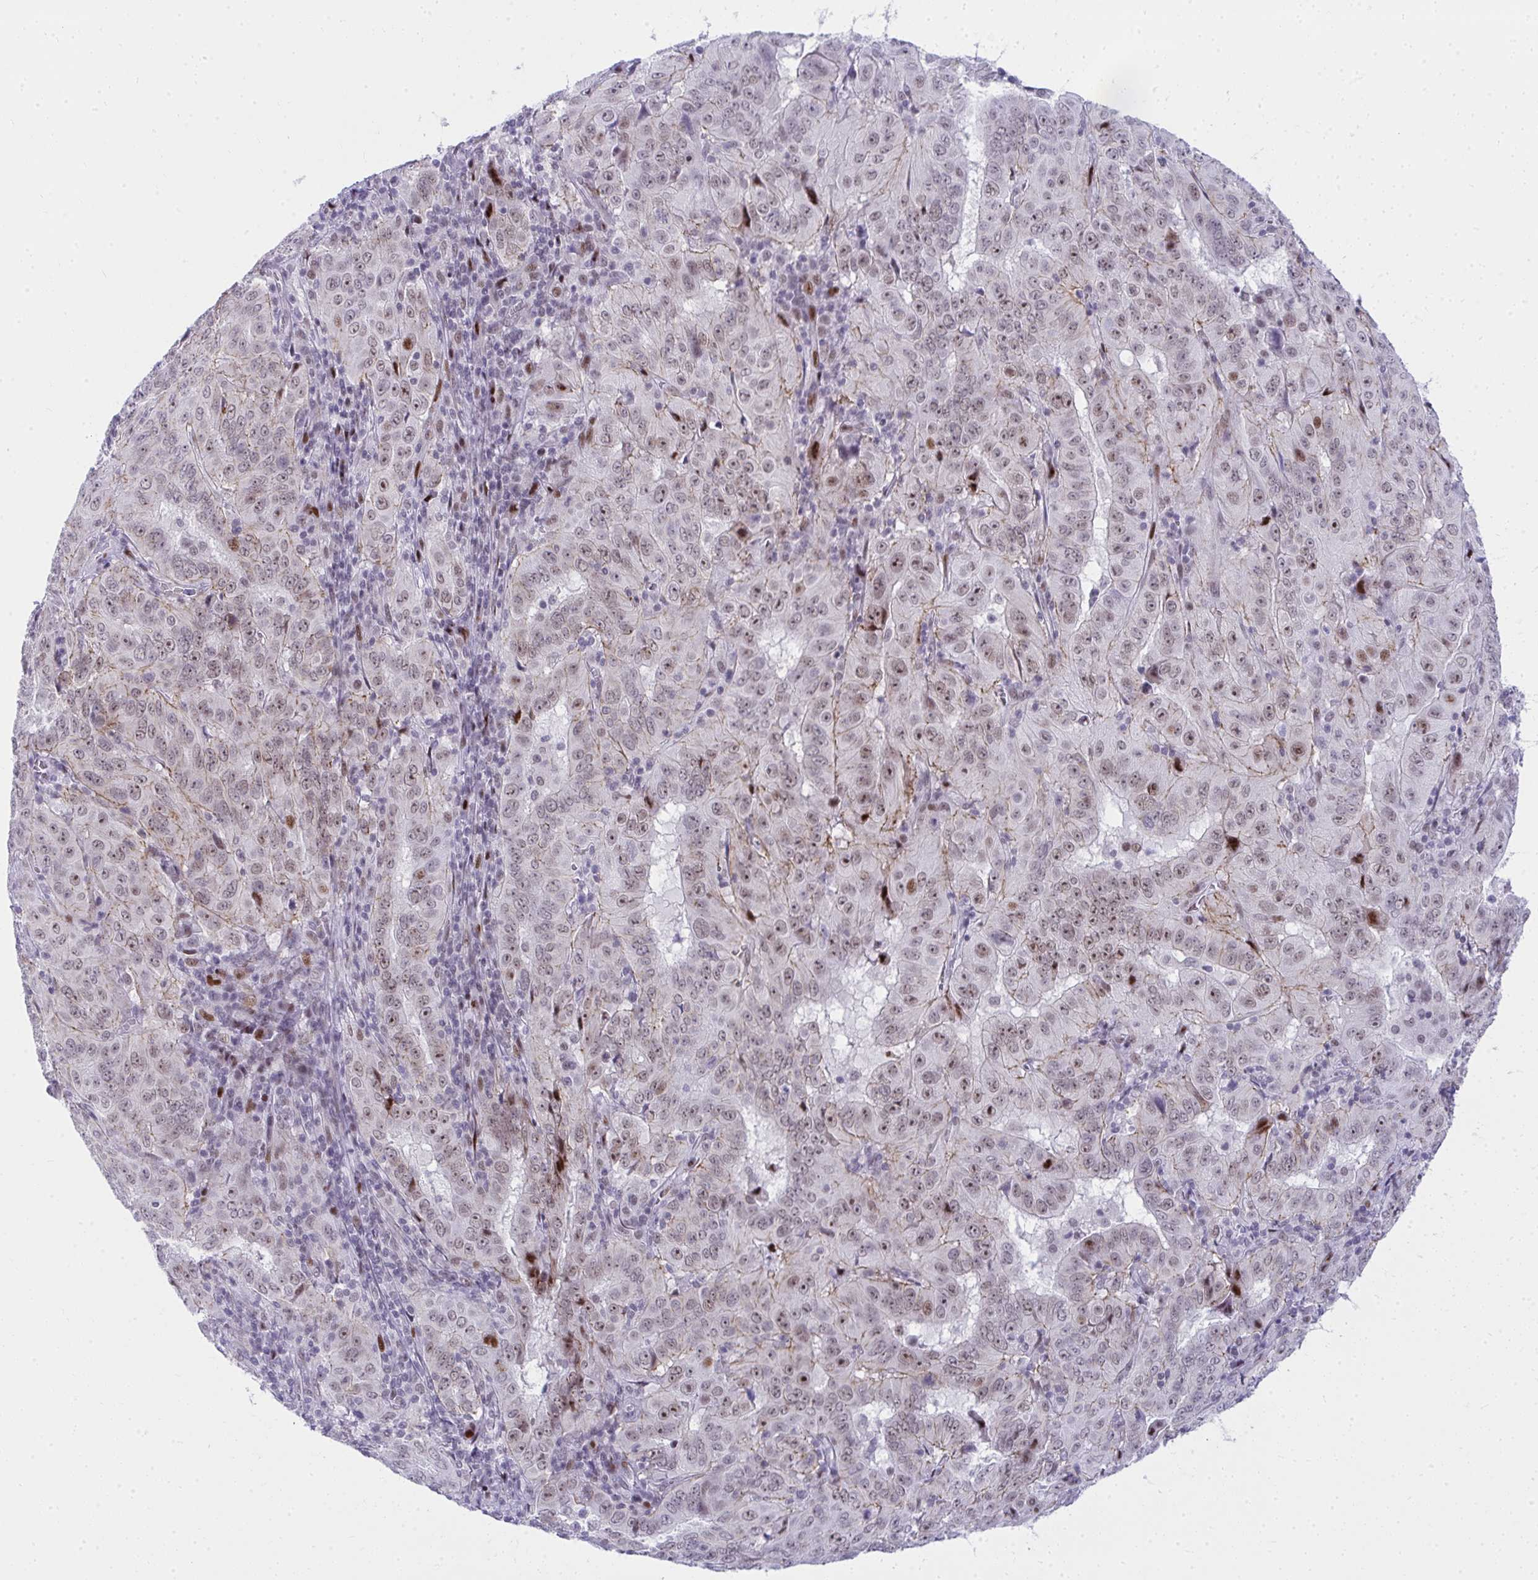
{"staining": {"intensity": "weak", "quantity": ">75%", "location": "nuclear"}, "tissue": "pancreatic cancer", "cell_type": "Tumor cells", "image_type": "cancer", "snomed": [{"axis": "morphology", "description": "Adenocarcinoma, NOS"}, {"axis": "topography", "description": "Pancreas"}], "caption": "A high-resolution micrograph shows IHC staining of pancreatic adenocarcinoma, which displays weak nuclear expression in approximately >75% of tumor cells.", "gene": "GLDN", "patient": {"sex": "male", "age": 63}}